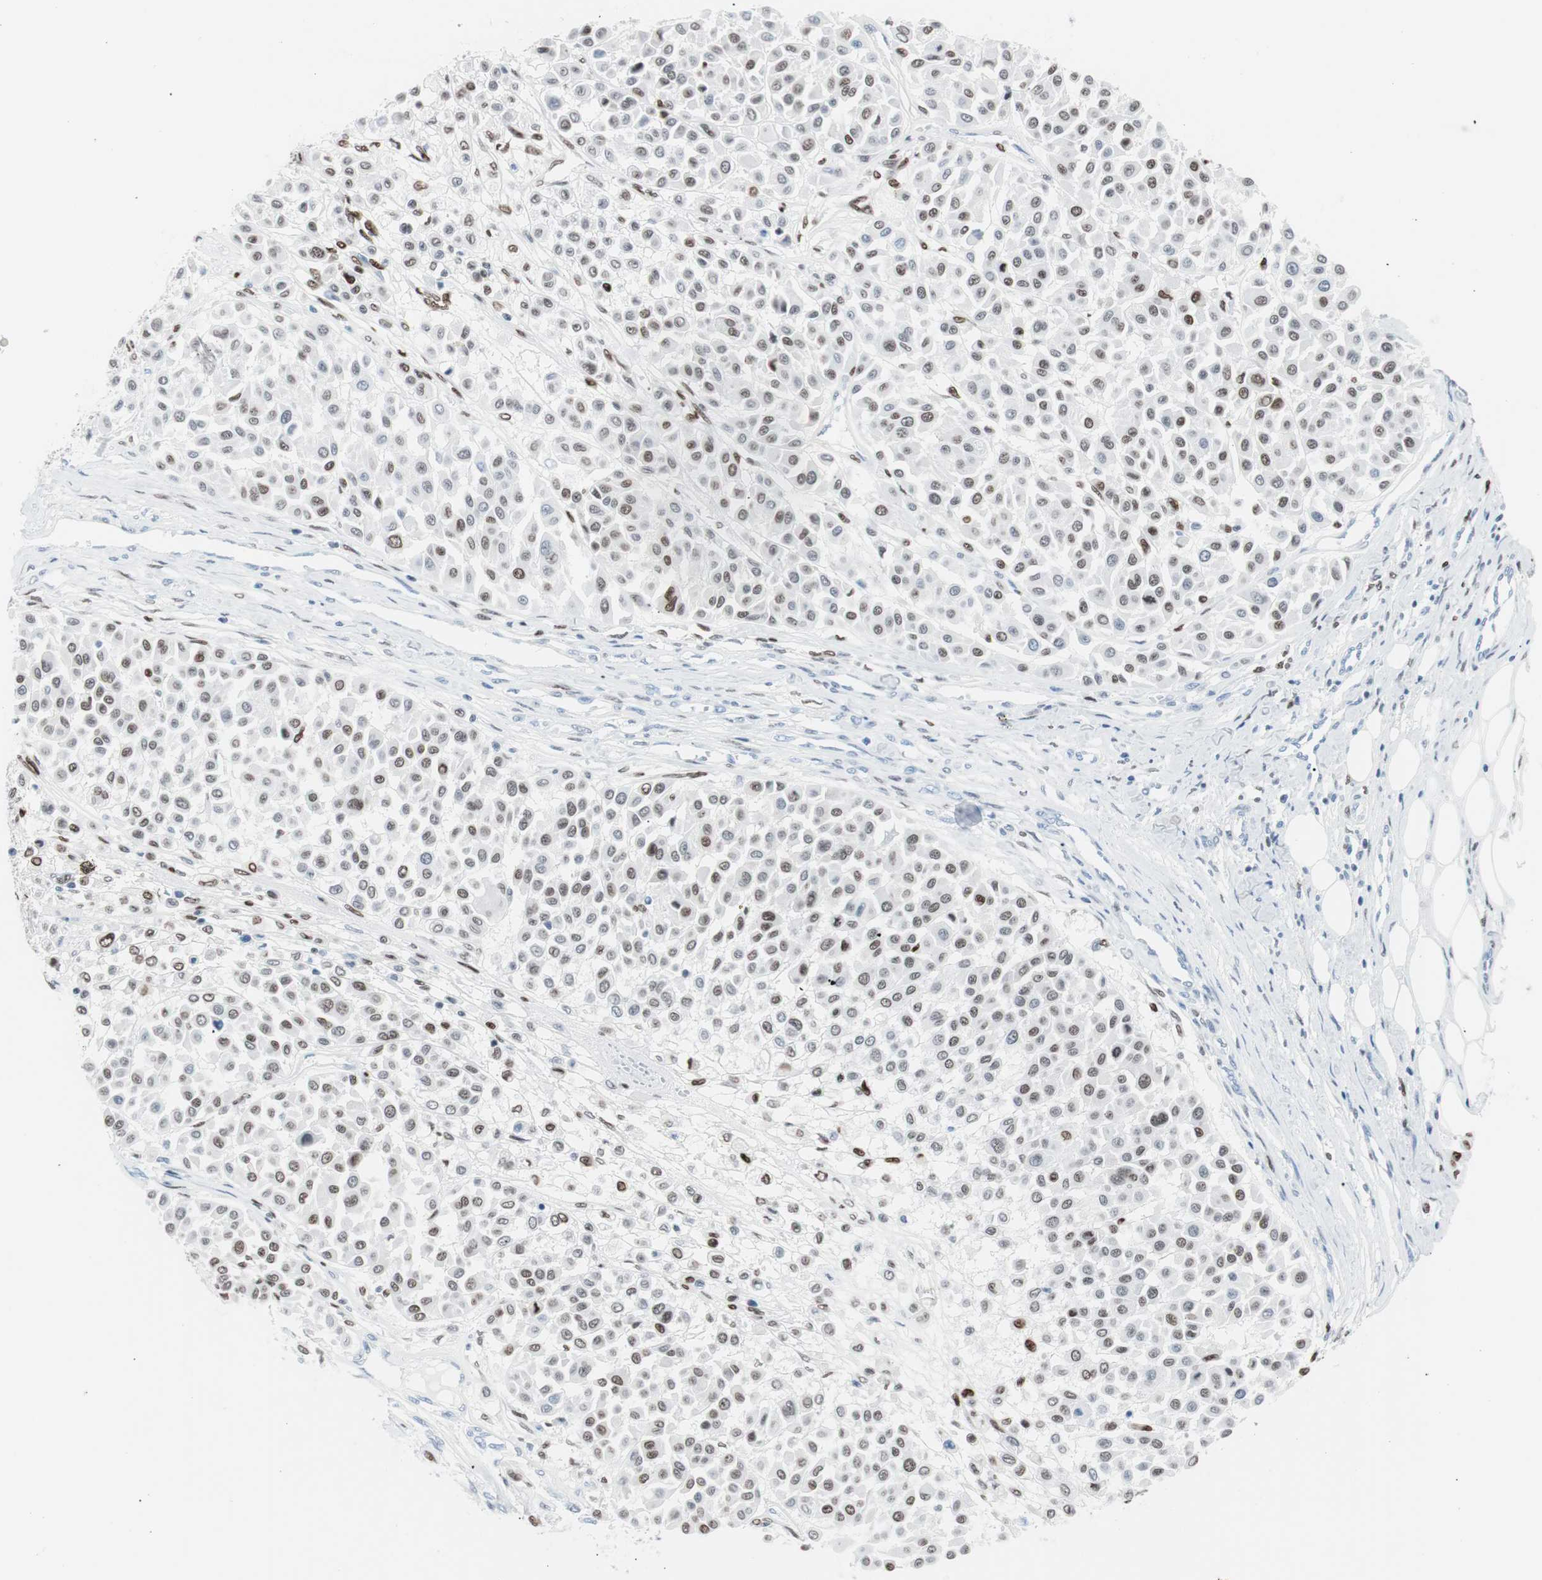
{"staining": {"intensity": "weak", "quantity": "<25%", "location": "nuclear"}, "tissue": "melanoma", "cell_type": "Tumor cells", "image_type": "cancer", "snomed": [{"axis": "morphology", "description": "Malignant melanoma, Metastatic site"}, {"axis": "topography", "description": "Soft tissue"}], "caption": "Photomicrograph shows no significant protein staining in tumor cells of malignant melanoma (metastatic site).", "gene": "CEBPB", "patient": {"sex": "male", "age": 41}}